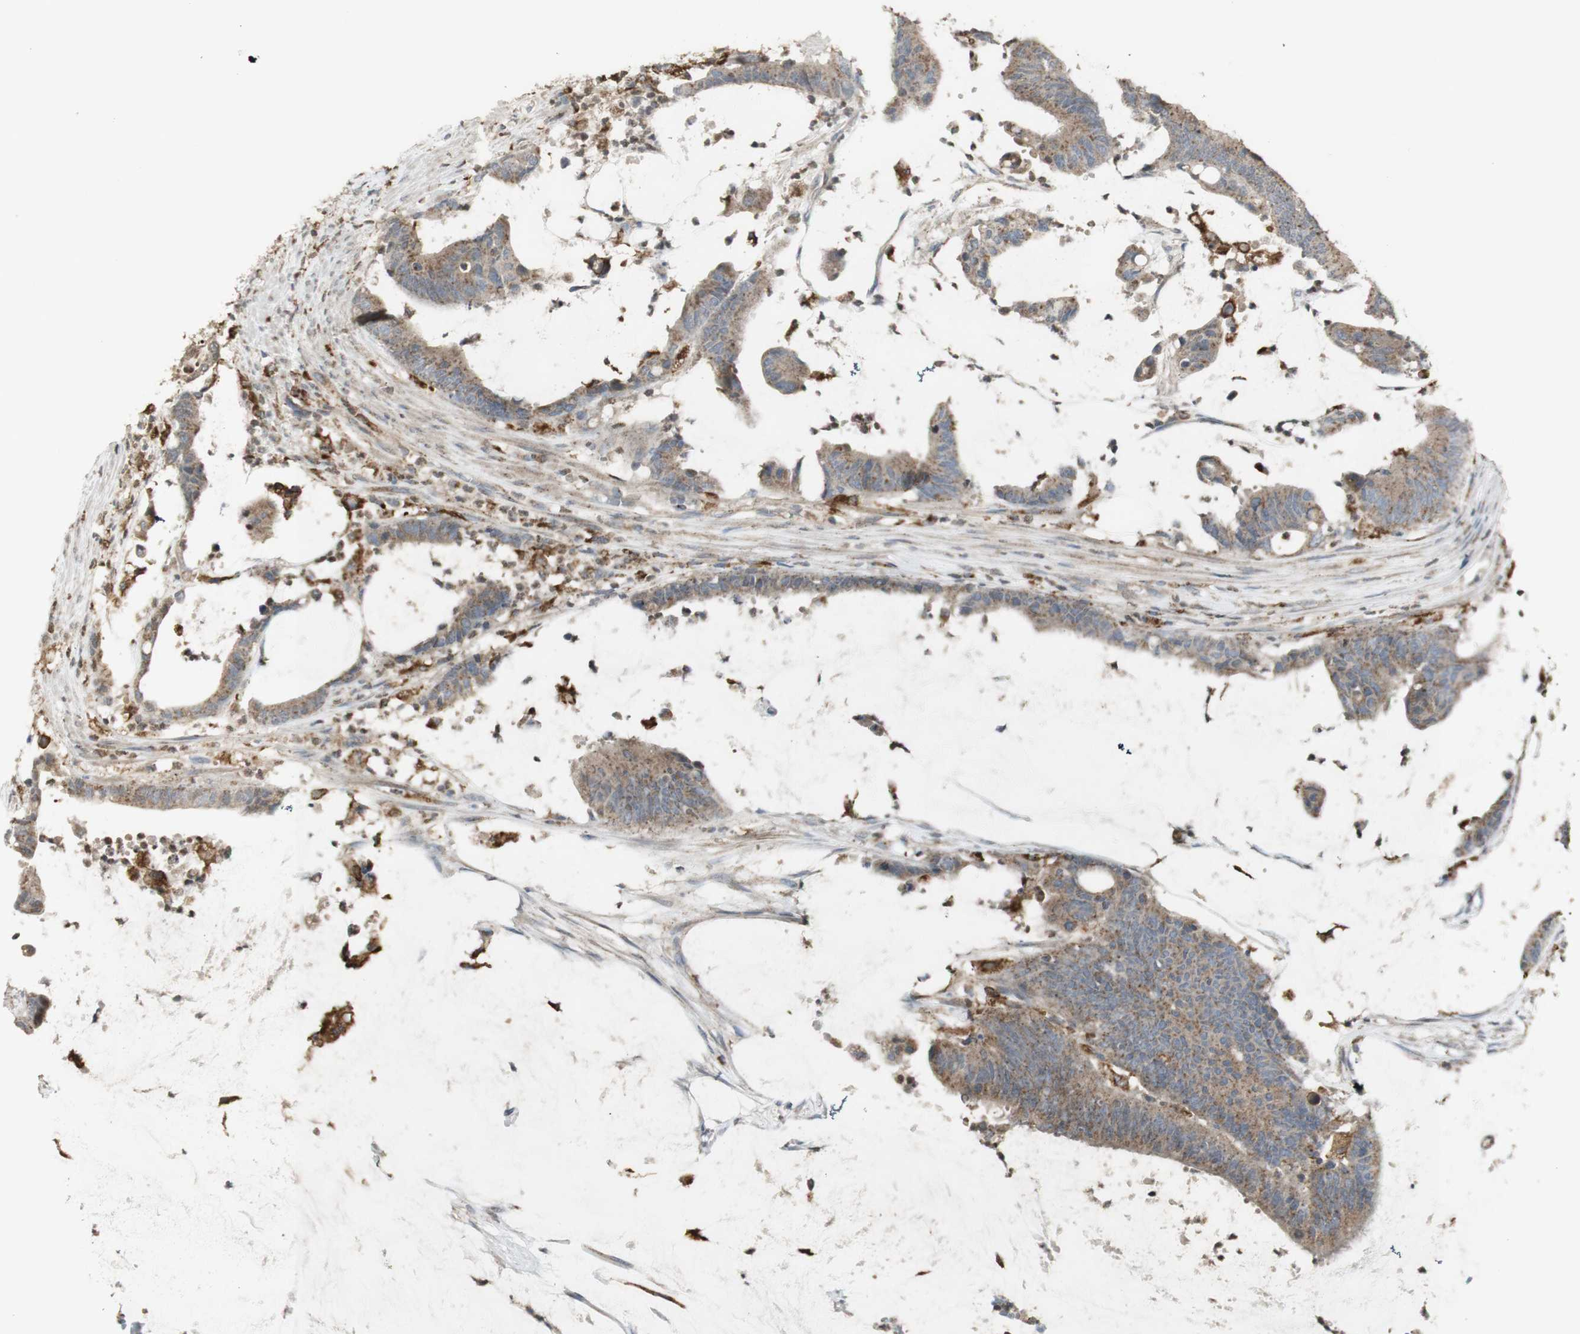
{"staining": {"intensity": "moderate", "quantity": ">75%", "location": "cytoplasmic/membranous"}, "tissue": "colorectal cancer", "cell_type": "Tumor cells", "image_type": "cancer", "snomed": [{"axis": "morphology", "description": "Adenocarcinoma, NOS"}, {"axis": "topography", "description": "Rectum"}], "caption": "This is an image of IHC staining of adenocarcinoma (colorectal), which shows moderate staining in the cytoplasmic/membranous of tumor cells.", "gene": "ATP6V1E1", "patient": {"sex": "female", "age": 66}}